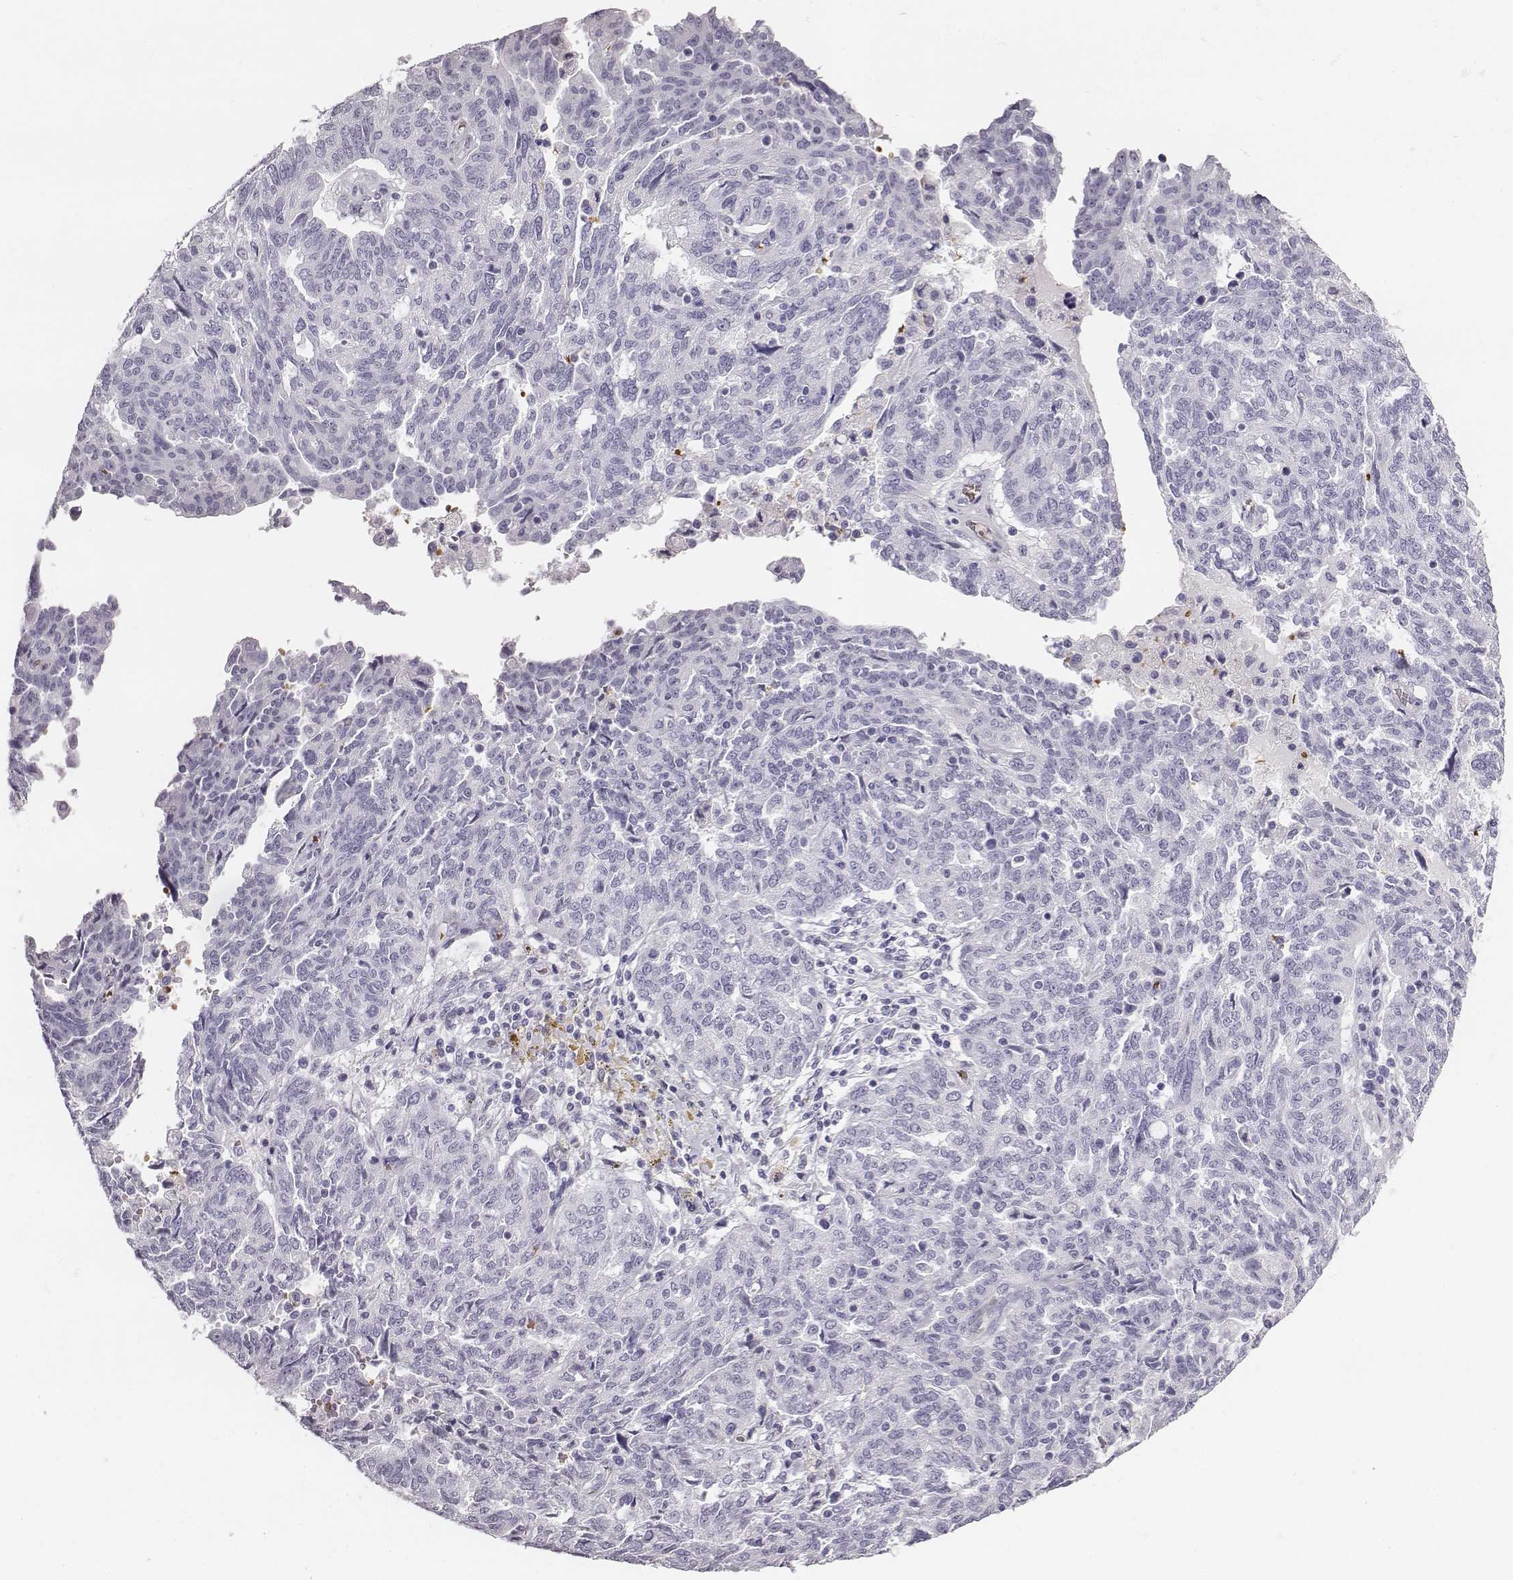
{"staining": {"intensity": "negative", "quantity": "none", "location": "none"}, "tissue": "ovarian cancer", "cell_type": "Tumor cells", "image_type": "cancer", "snomed": [{"axis": "morphology", "description": "Cystadenocarcinoma, serous, NOS"}, {"axis": "topography", "description": "Ovary"}], "caption": "The micrograph reveals no significant staining in tumor cells of ovarian serous cystadenocarcinoma.", "gene": "HBZ", "patient": {"sex": "female", "age": 67}}